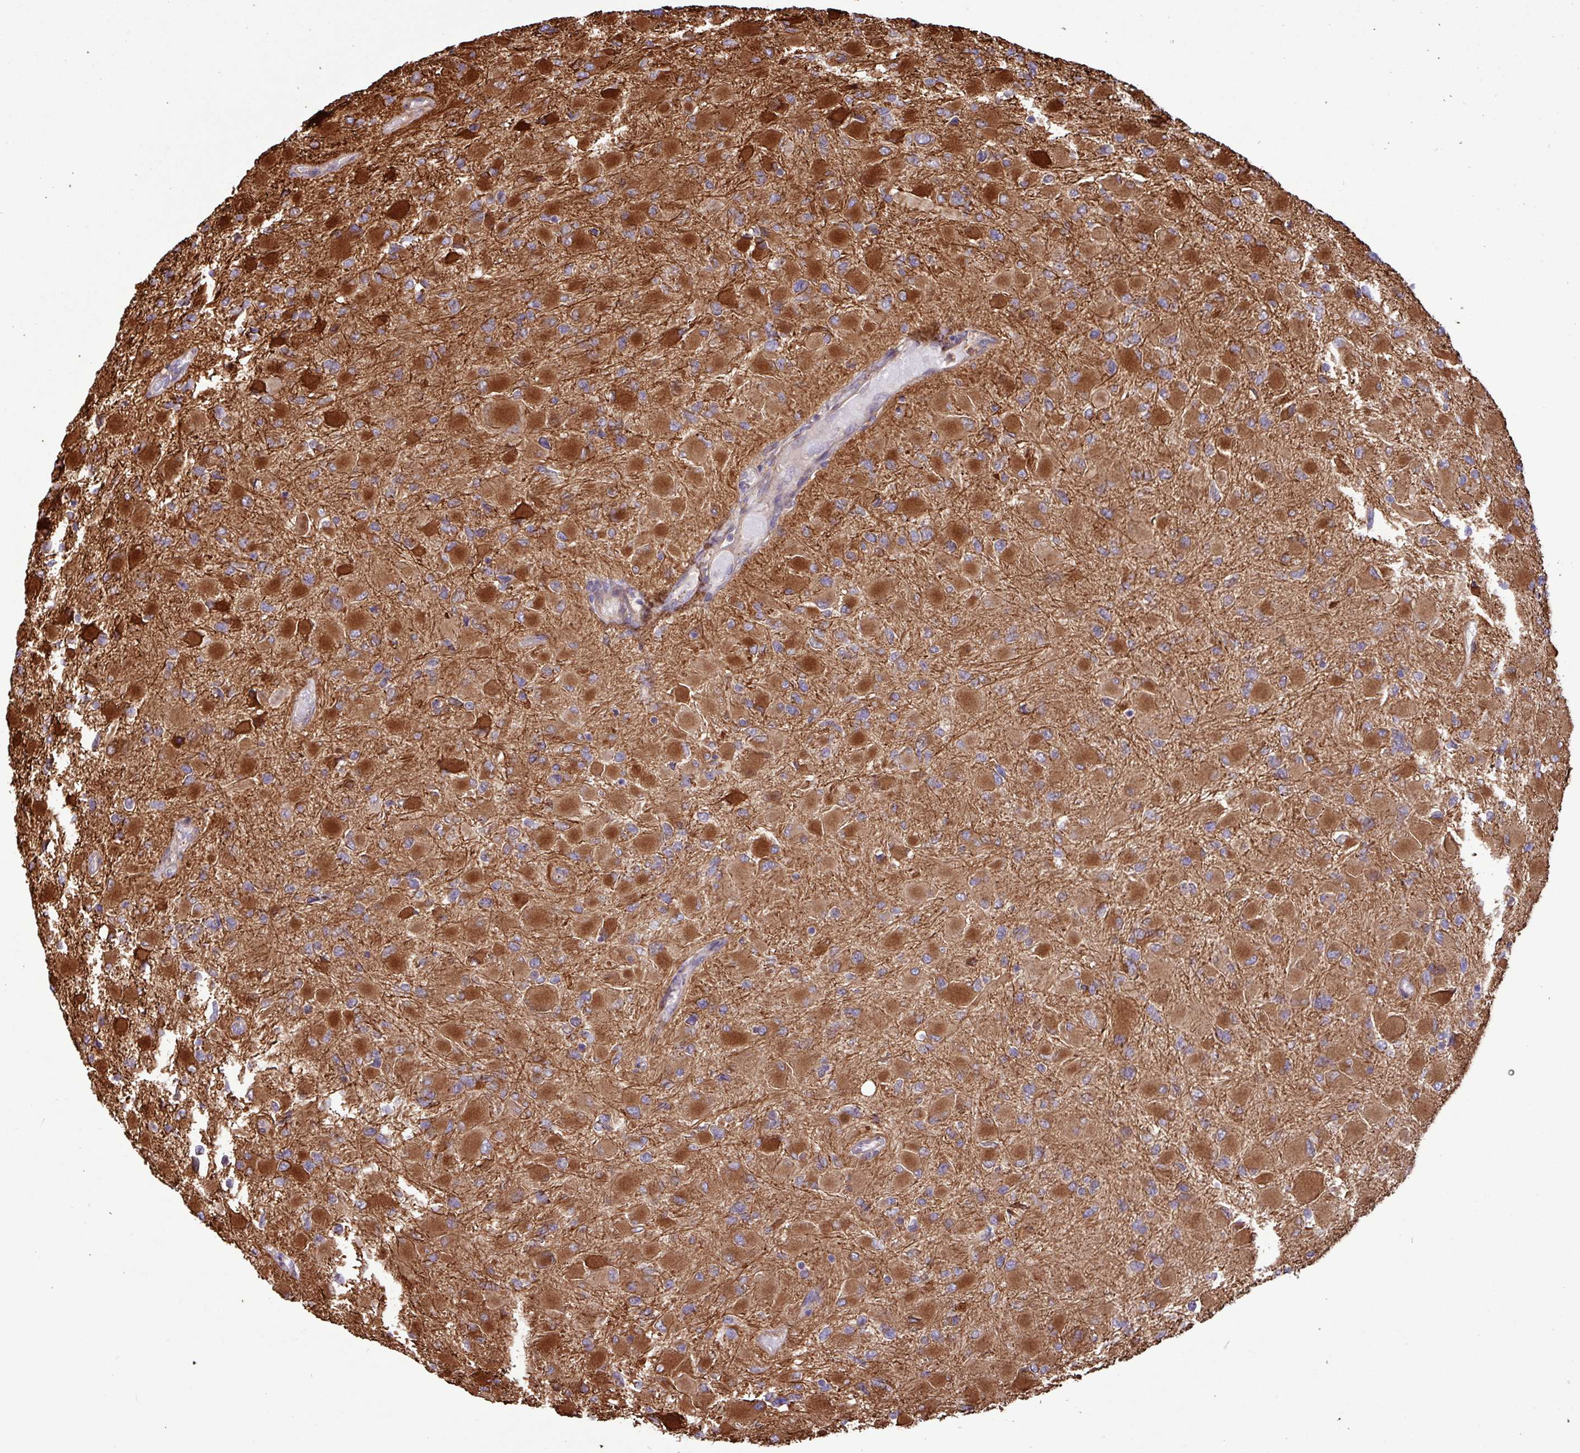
{"staining": {"intensity": "strong", "quantity": ">75%", "location": "cytoplasmic/membranous"}, "tissue": "glioma", "cell_type": "Tumor cells", "image_type": "cancer", "snomed": [{"axis": "morphology", "description": "Glioma, malignant, High grade"}, {"axis": "topography", "description": "Cerebral cortex"}], "caption": "This photomicrograph demonstrates malignant glioma (high-grade) stained with immunohistochemistry (IHC) to label a protein in brown. The cytoplasmic/membranous of tumor cells show strong positivity for the protein. Nuclei are counter-stained blue.", "gene": "ZNF300", "patient": {"sex": "female", "age": 36}}